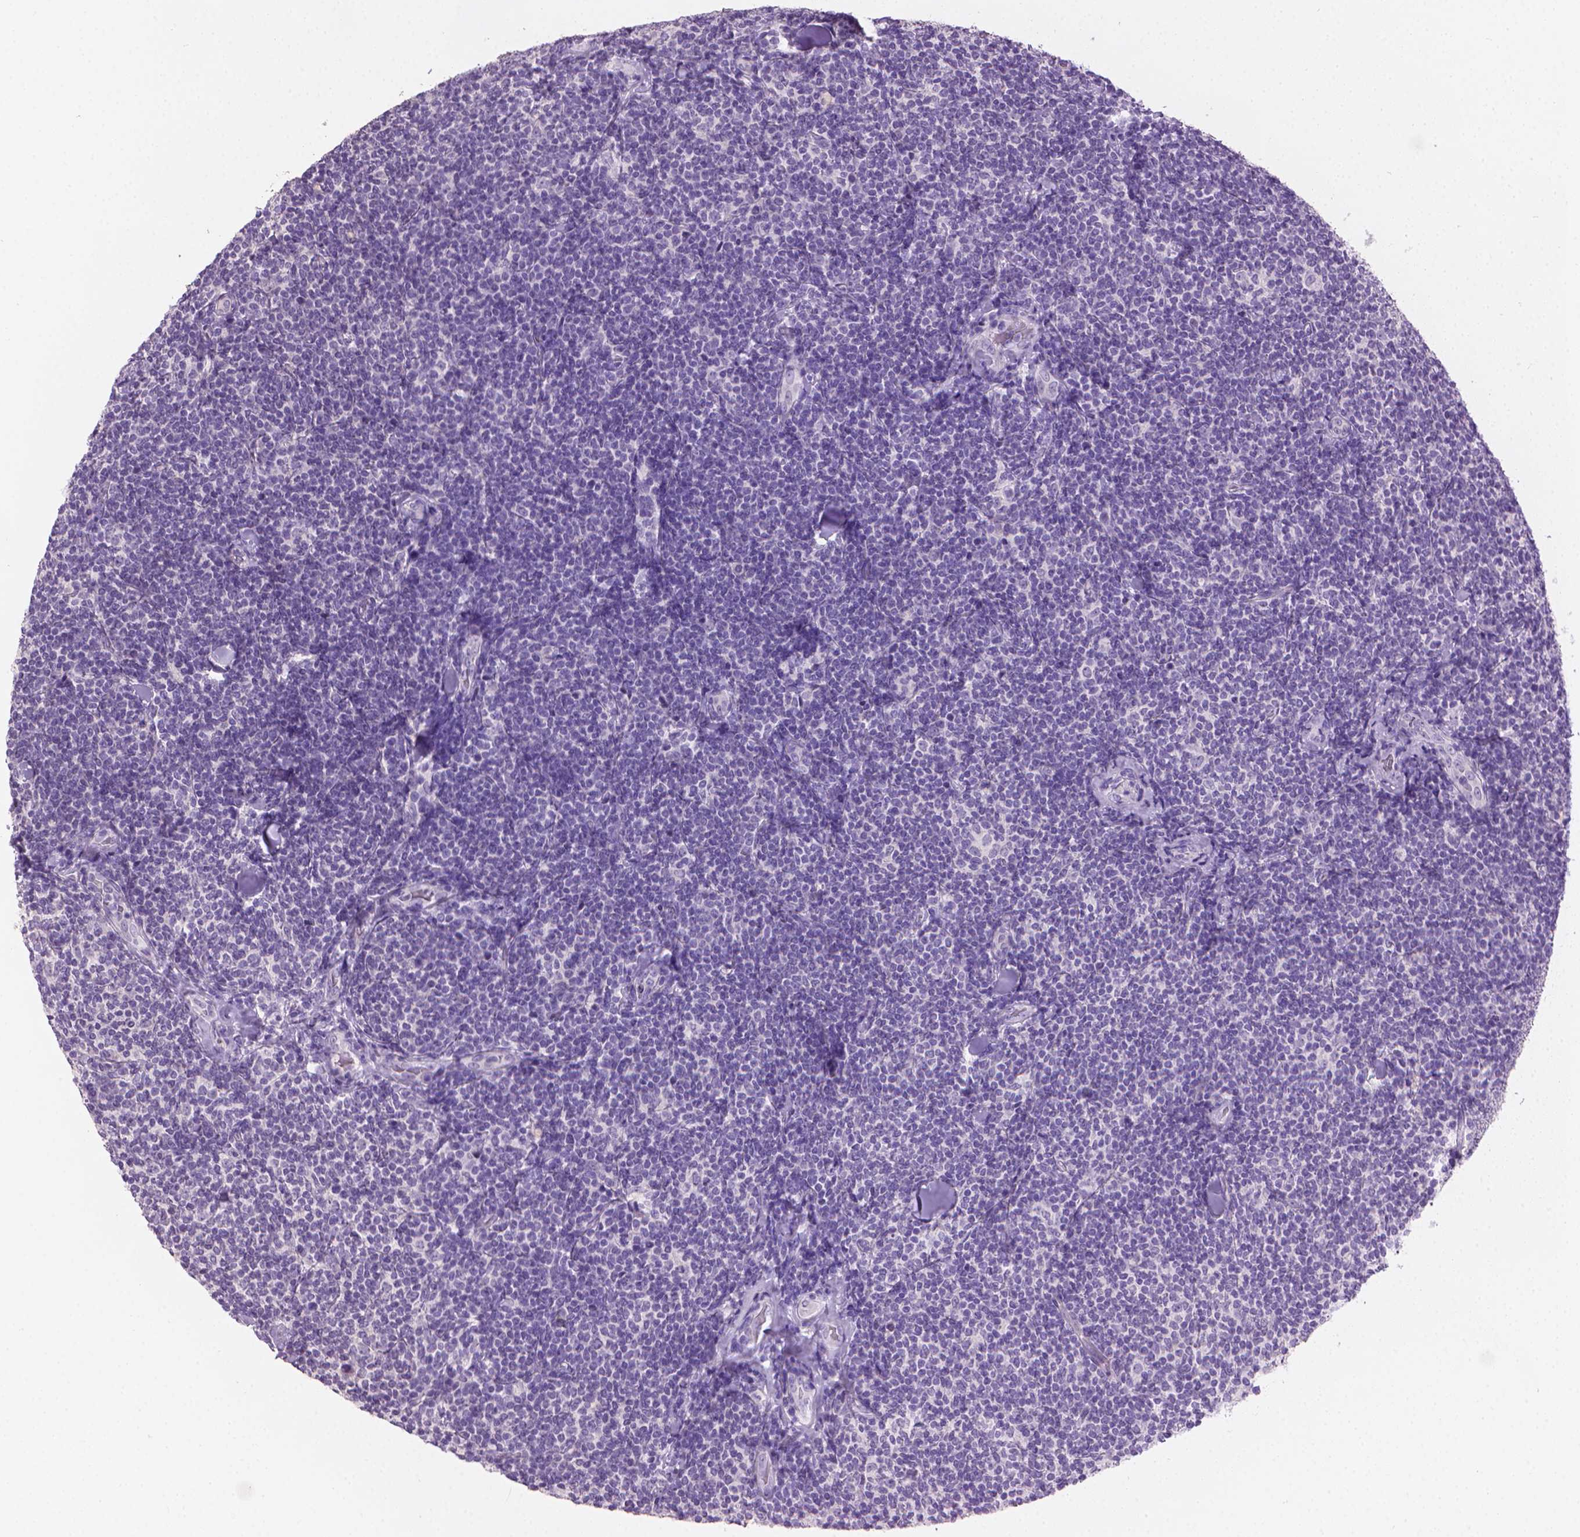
{"staining": {"intensity": "negative", "quantity": "none", "location": "none"}, "tissue": "lymphoma", "cell_type": "Tumor cells", "image_type": "cancer", "snomed": [{"axis": "morphology", "description": "Malignant lymphoma, non-Hodgkin's type, Low grade"}, {"axis": "topography", "description": "Lymph node"}], "caption": "Immunohistochemical staining of human lymphoma shows no significant staining in tumor cells.", "gene": "MLANA", "patient": {"sex": "female", "age": 56}}